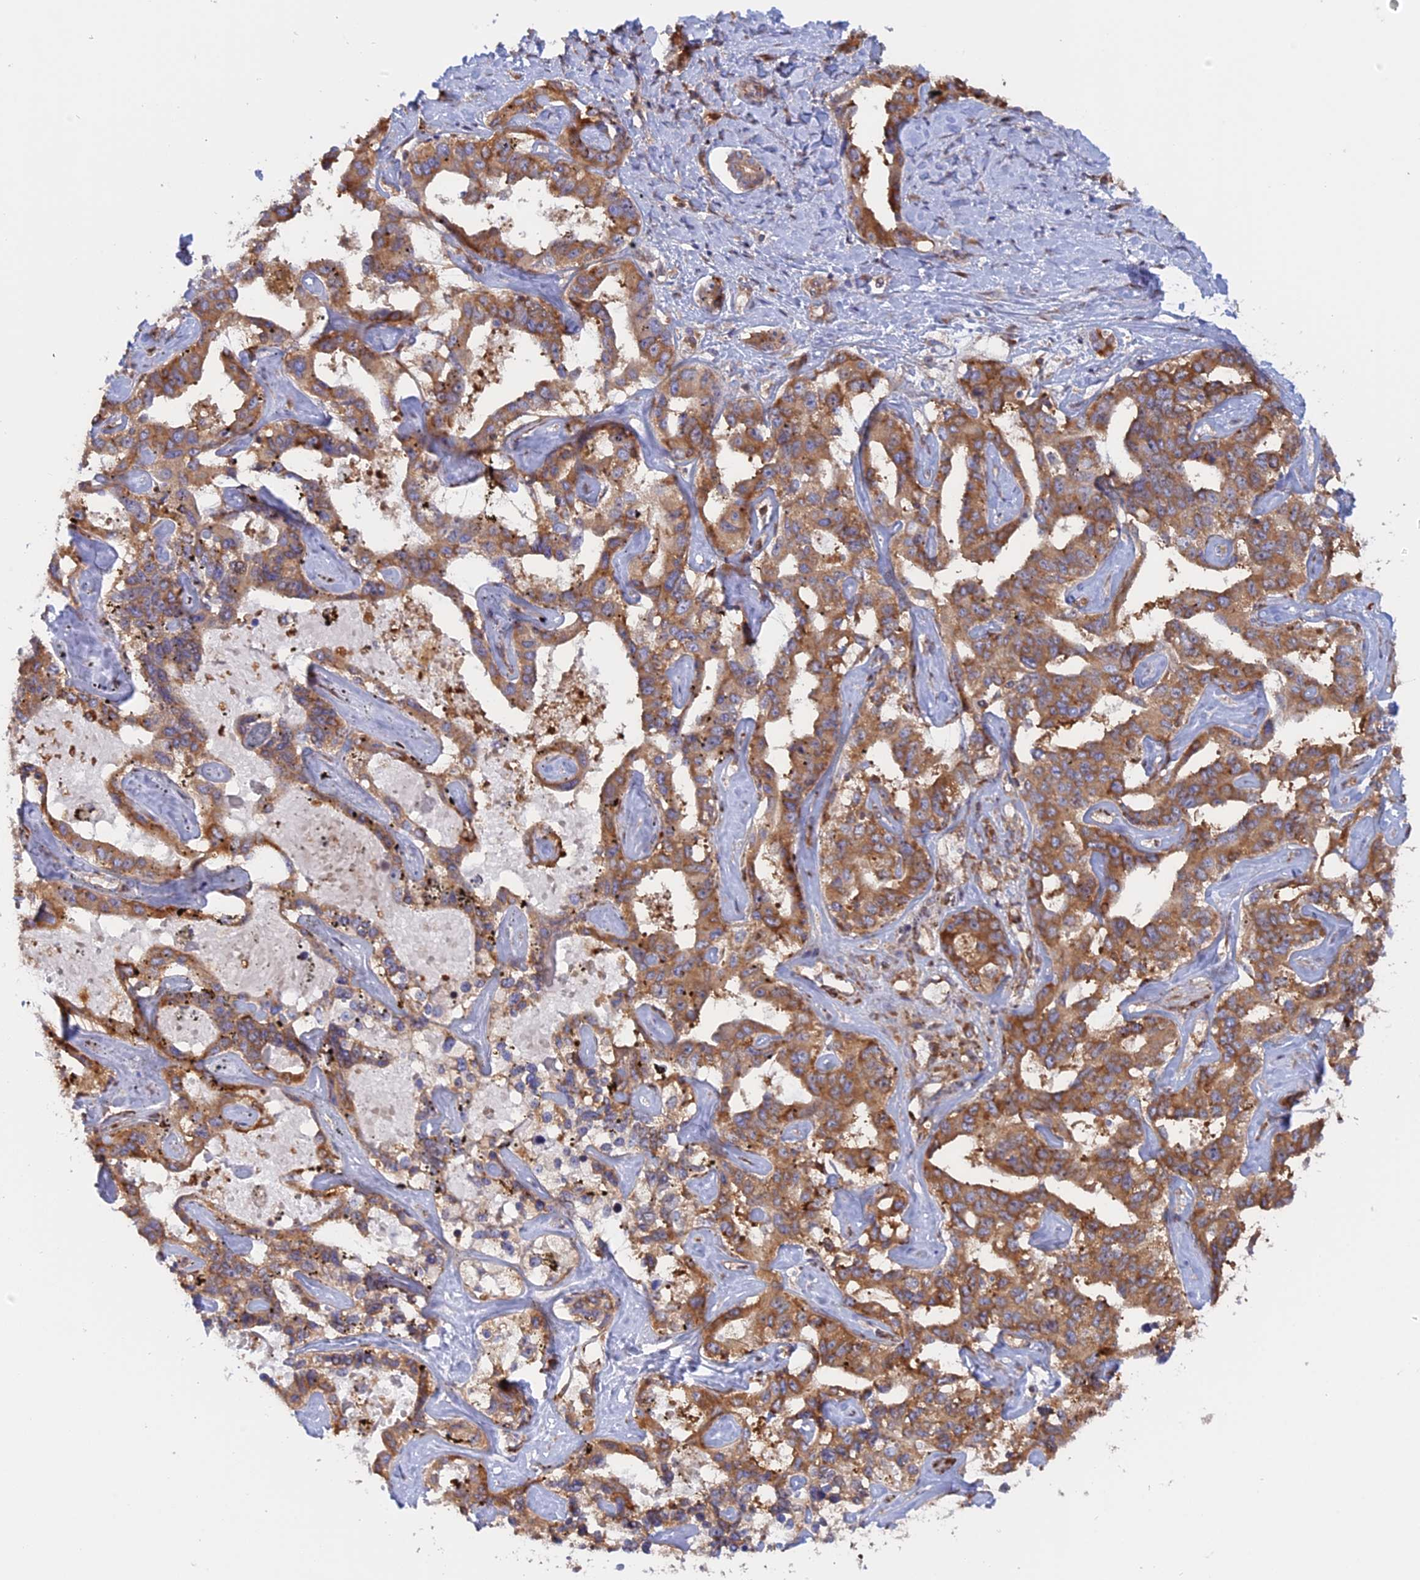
{"staining": {"intensity": "moderate", "quantity": ">75%", "location": "cytoplasmic/membranous"}, "tissue": "liver cancer", "cell_type": "Tumor cells", "image_type": "cancer", "snomed": [{"axis": "morphology", "description": "Cholangiocarcinoma"}, {"axis": "topography", "description": "Liver"}], "caption": "This is a histology image of immunohistochemistry staining of liver cancer, which shows moderate expression in the cytoplasmic/membranous of tumor cells.", "gene": "GMIP", "patient": {"sex": "male", "age": 59}}